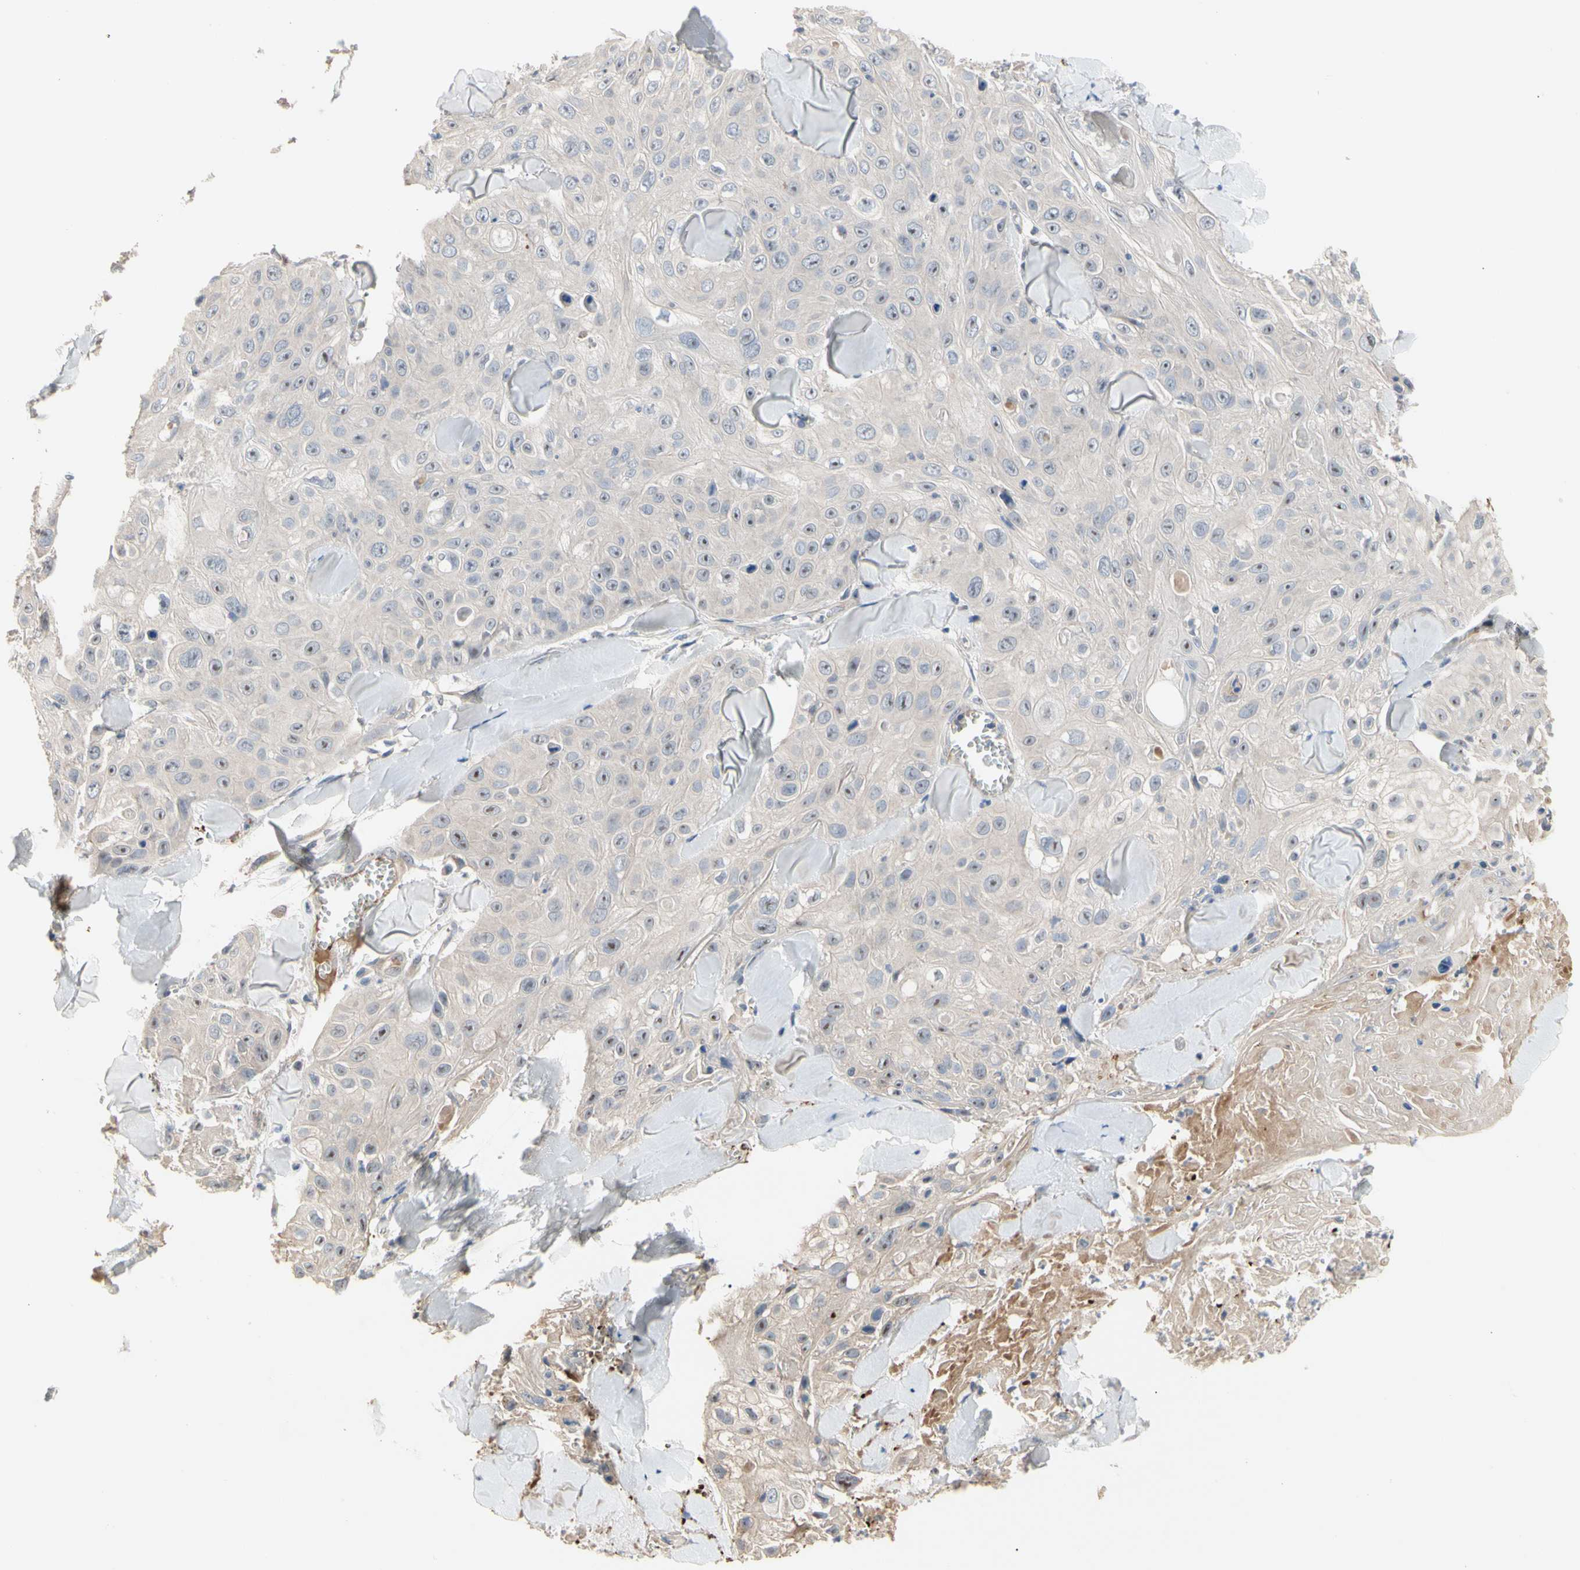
{"staining": {"intensity": "weak", "quantity": "<25%", "location": "nuclear"}, "tissue": "skin cancer", "cell_type": "Tumor cells", "image_type": "cancer", "snomed": [{"axis": "morphology", "description": "Squamous cell carcinoma, NOS"}, {"axis": "topography", "description": "Skin"}], "caption": "Tumor cells show no significant expression in skin cancer. The staining was performed using DAB to visualize the protein expression in brown, while the nuclei were stained in blue with hematoxylin (Magnification: 20x).", "gene": "HMGCR", "patient": {"sex": "male", "age": 86}}